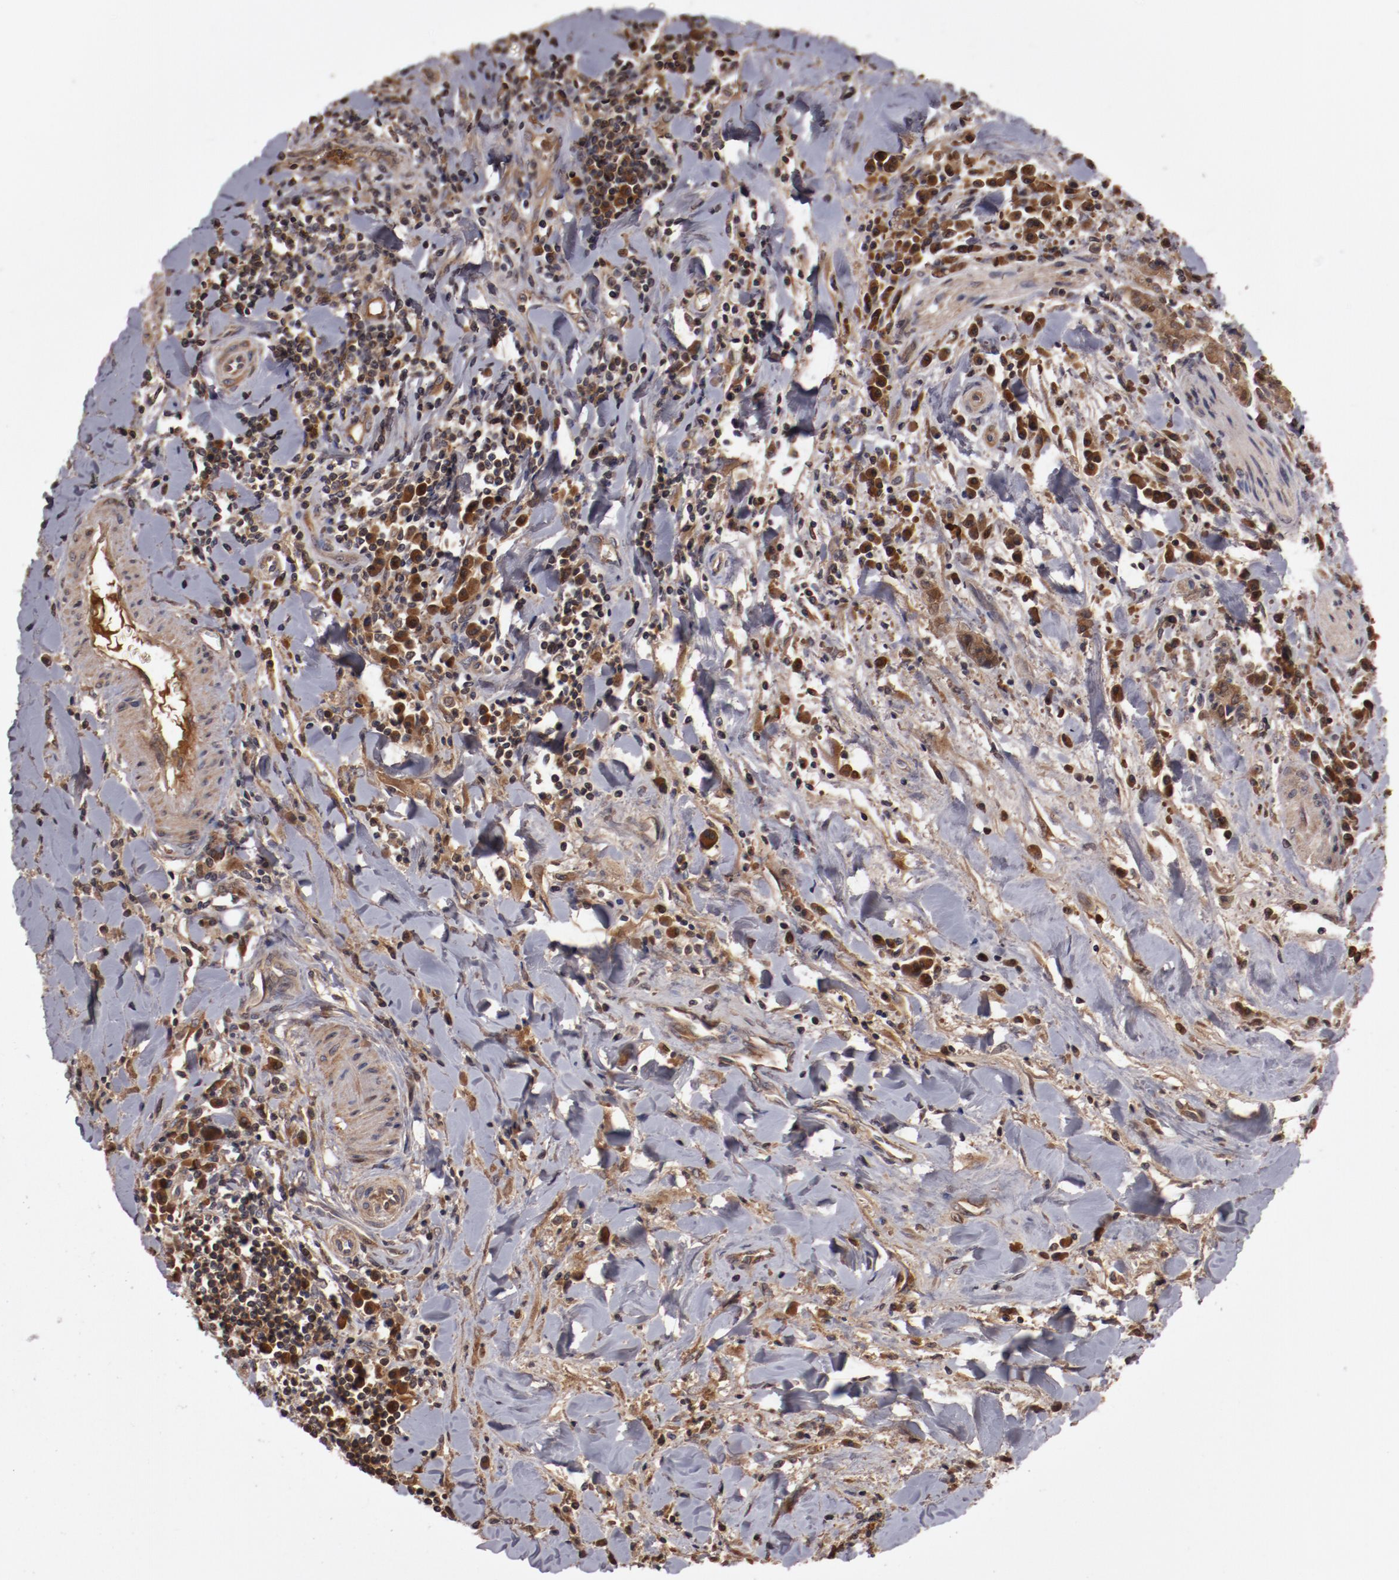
{"staining": {"intensity": "moderate", "quantity": ">75%", "location": "cytoplasmic/membranous"}, "tissue": "liver cancer", "cell_type": "Tumor cells", "image_type": "cancer", "snomed": [{"axis": "morphology", "description": "Cholangiocarcinoma"}, {"axis": "topography", "description": "Liver"}], "caption": "High-power microscopy captured an immunohistochemistry (IHC) photomicrograph of liver cholangiocarcinoma, revealing moderate cytoplasmic/membranous positivity in approximately >75% of tumor cells.", "gene": "SERPINA7", "patient": {"sex": "male", "age": 57}}